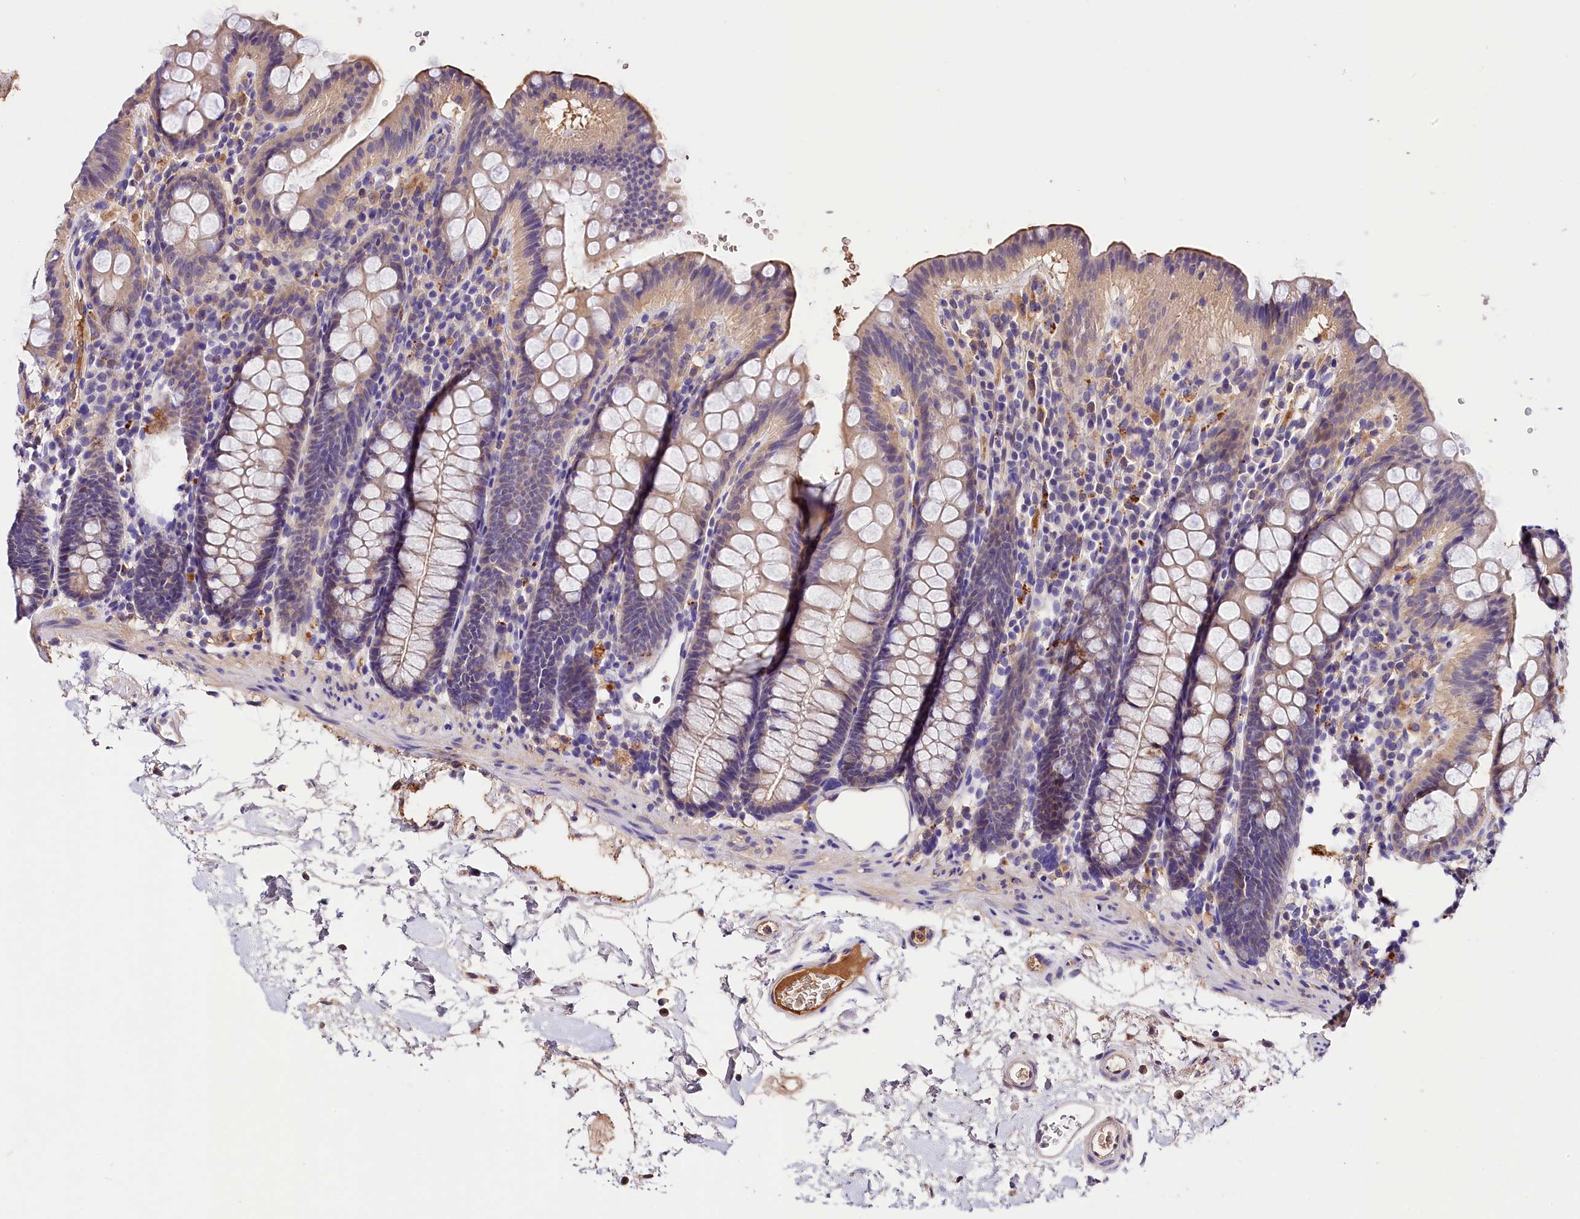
{"staining": {"intensity": "weak", "quantity": ">75%", "location": "cytoplasmic/membranous"}, "tissue": "colon", "cell_type": "Endothelial cells", "image_type": "normal", "snomed": [{"axis": "morphology", "description": "Normal tissue, NOS"}, {"axis": "topography", "description": "Colon"}], "caption": "Immunohistochemical staining of unremarkable human colon demonstrates >75% levels of weak cytoplasmic/membranous protein positivity in approximately >75% of endothelial cells.", "gene": "ARMC6", "patient": {"sex": "male", "age": 75}}